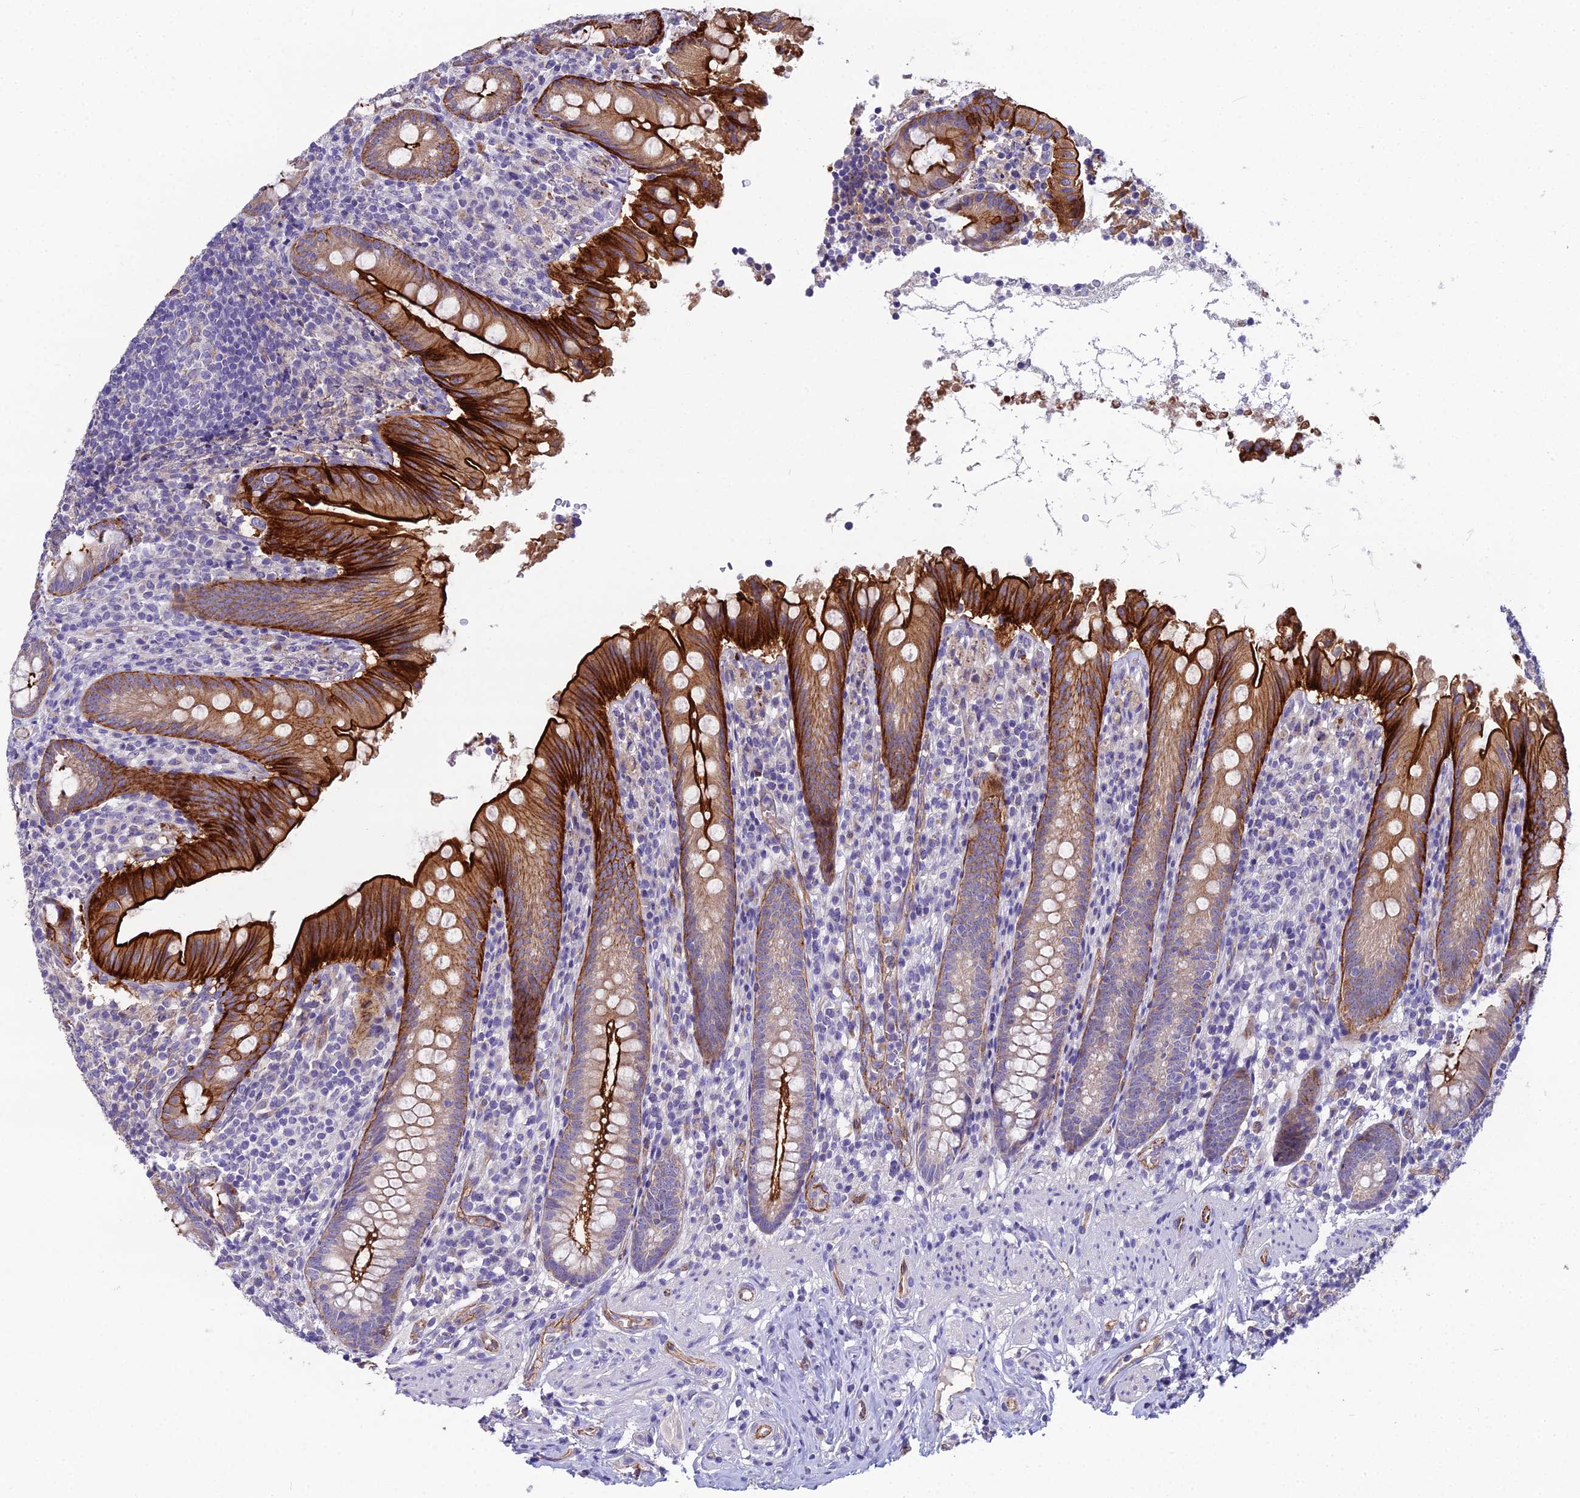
{"staining": {"intensity": "strong", "quantity": "25%-75%", "location": "cytoplasmic/membranous"}, "tissue": "appendix", "cell_type": "Glandular cells", "image_type": "normal", "snomed": [{"axis": "morphology", "description": "Normal tissue, NOS"}, {"axis": "topography", "description": "Appendix"}], "caption": "A brown stain shows strong cytoplasmic/membranous positivity of a protein in glandular cells of benign human appendix.", "gene": "CFAP47", "patient": {"sex": "male", "age": 55}}